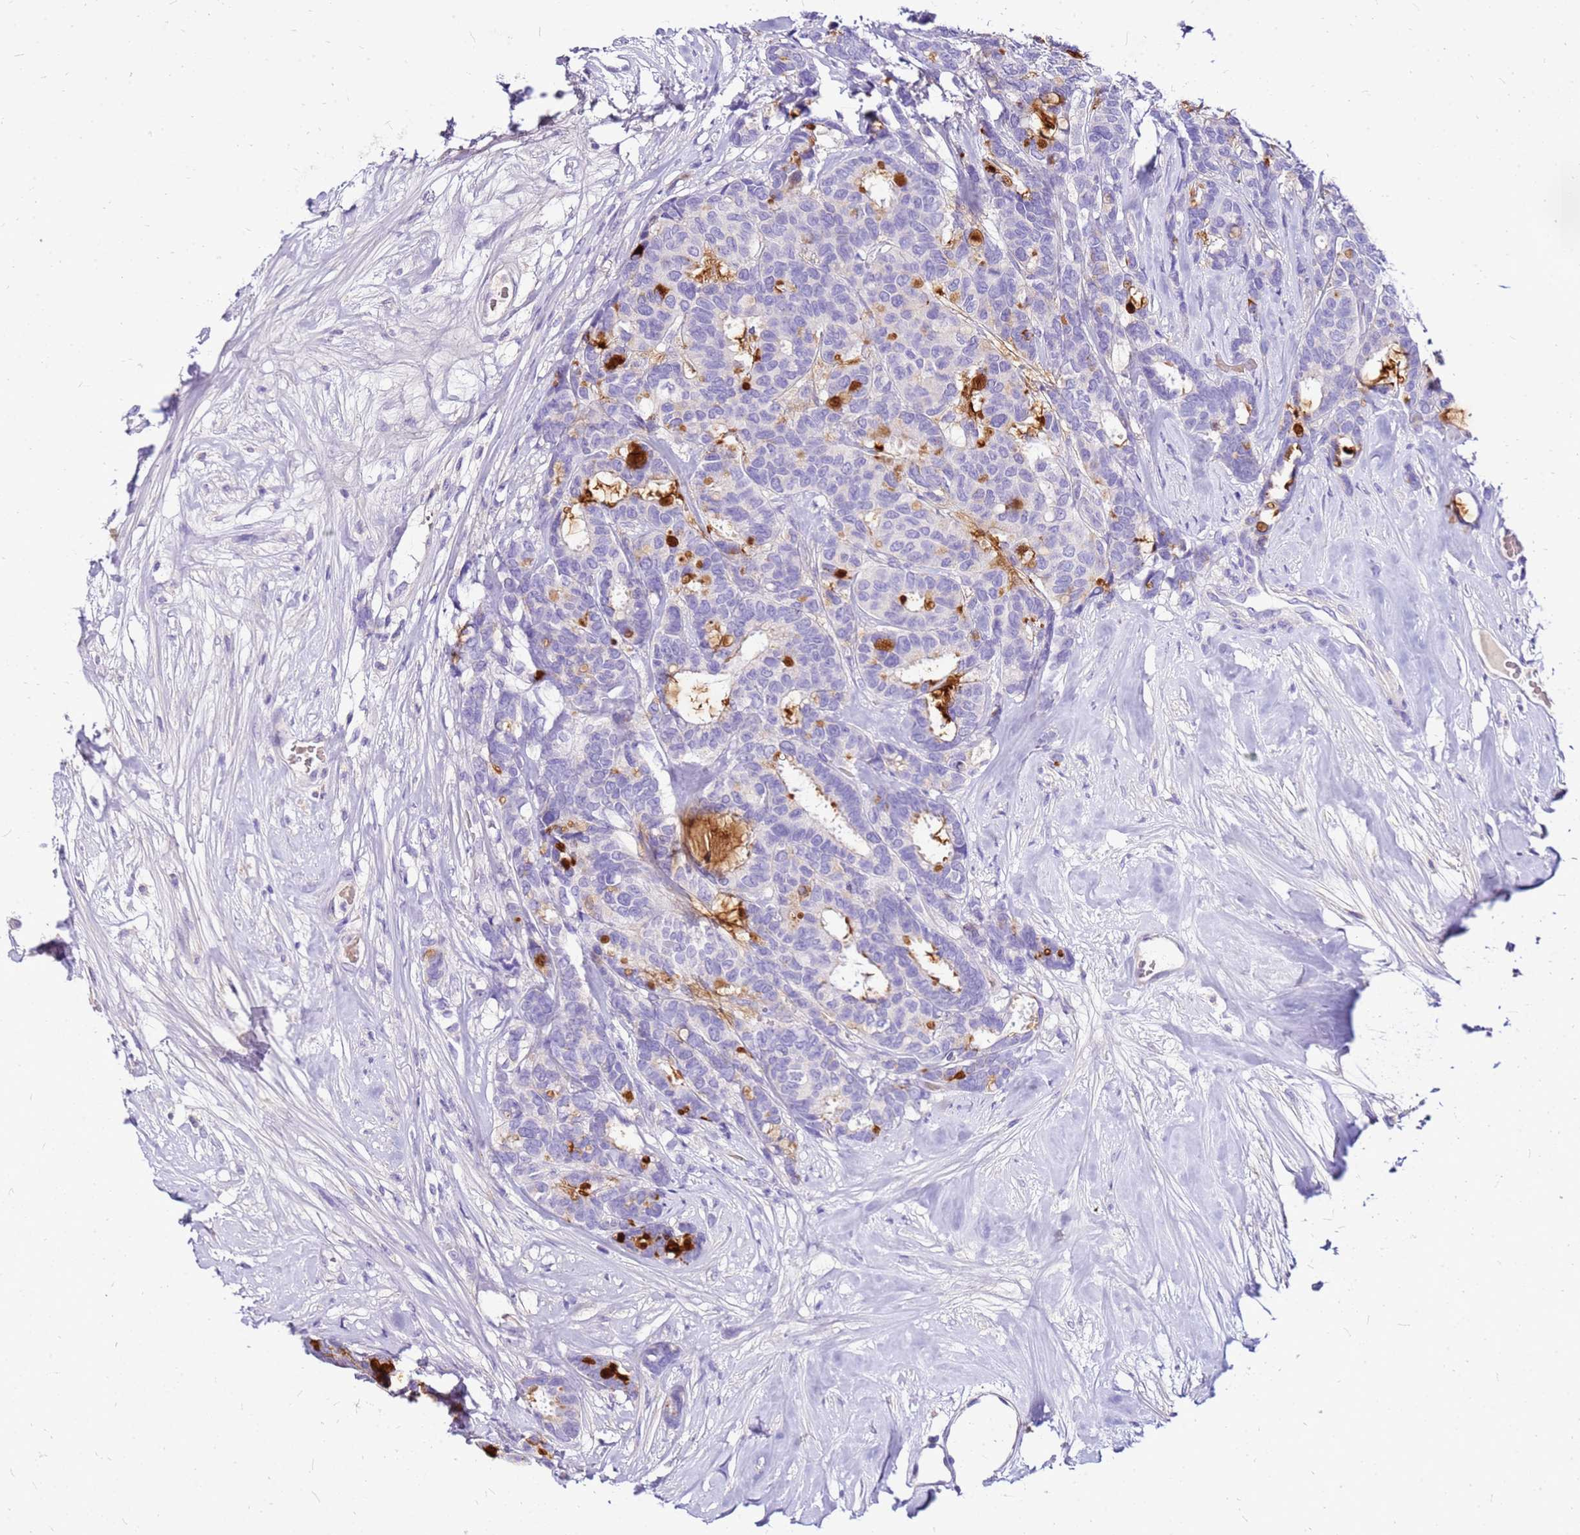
{"staining": {"intensity": "strong", "quantity": "<25%", "location": "cytoplasmic/membranous"}, "tissue": "breast cancer", "cell_type": "Tumor cells", "image_type": "cancer", "snomed": [{"axis": "morphology", "description": "Duct carcinoma"}, {"axis": "topography", "description": "Breast"}], "caption": "Breast infiltrating ductal carcinoma stained with DAB immunohistochemistry exhibits medium levels of strong cytoplasmic/membranous staining in about <25% of tumor cells.", "gene": "DCDC2B", "patient": {"sex": "female", "age": 87}}